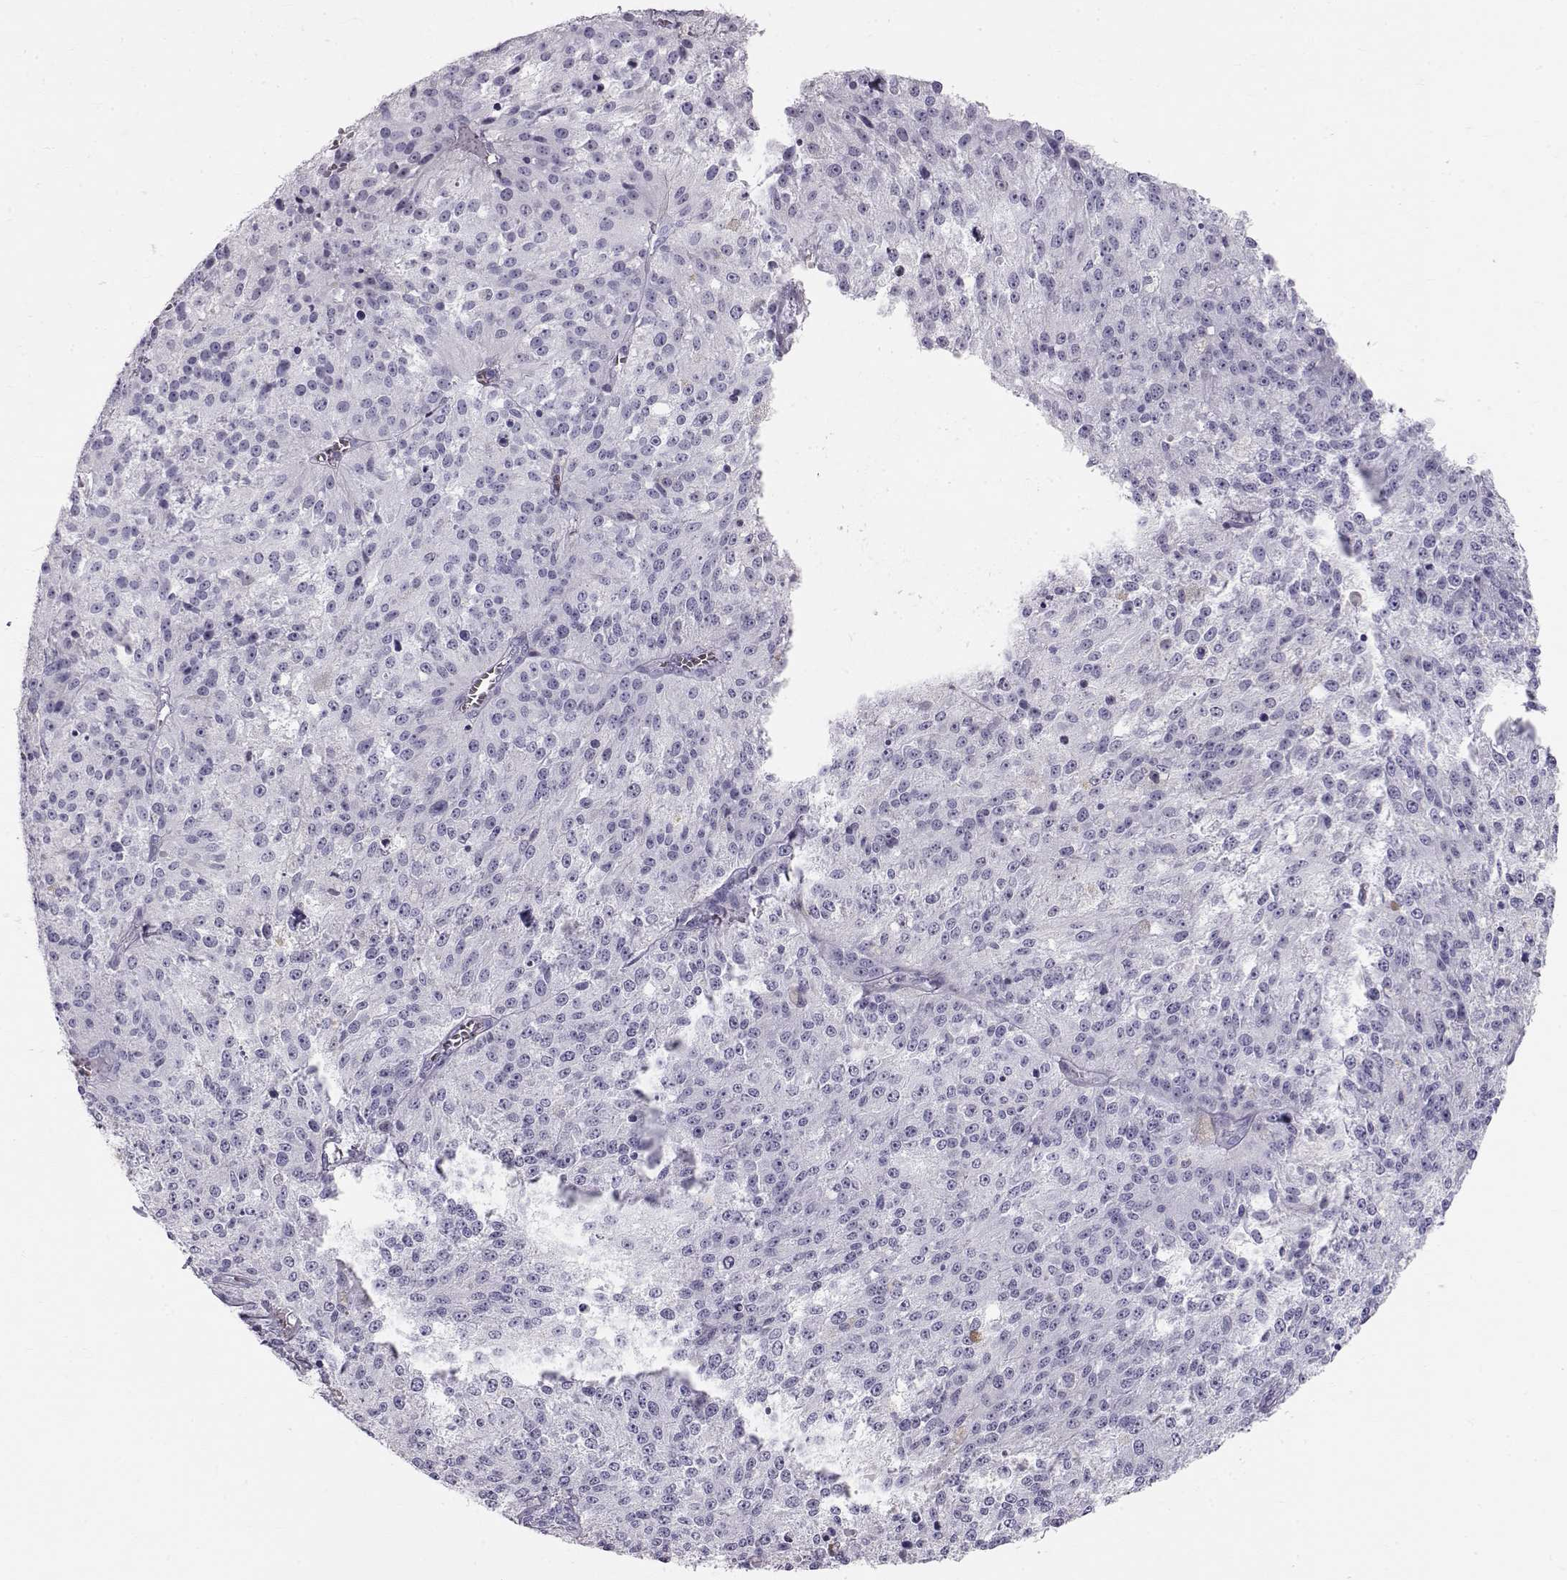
{"staining": {"intensity": "negative", "quantity": "none", "location": "none"}, "tissue": "melanoma", "cell_type": "Tumor cells", "image_type": "cancer", "snomed": [{"axis": "morphology", "description": "Malignant melanoma, Metastatic site"}, {"axis": "topography", "description": "Lymph node"}], "caption": "IHC histopathology image of neoplastic tissue: melanoma stained with DAB (3,3'-diaminobenzidine) exhibits no significant protein expression in tumor cells. (Brightfield microscopy of DAB (3,3'-diaminobenzidine) immunohistochemistry at high magnification).", "gene": "RD3", "patient": {"sex": "female", "age": 64}}